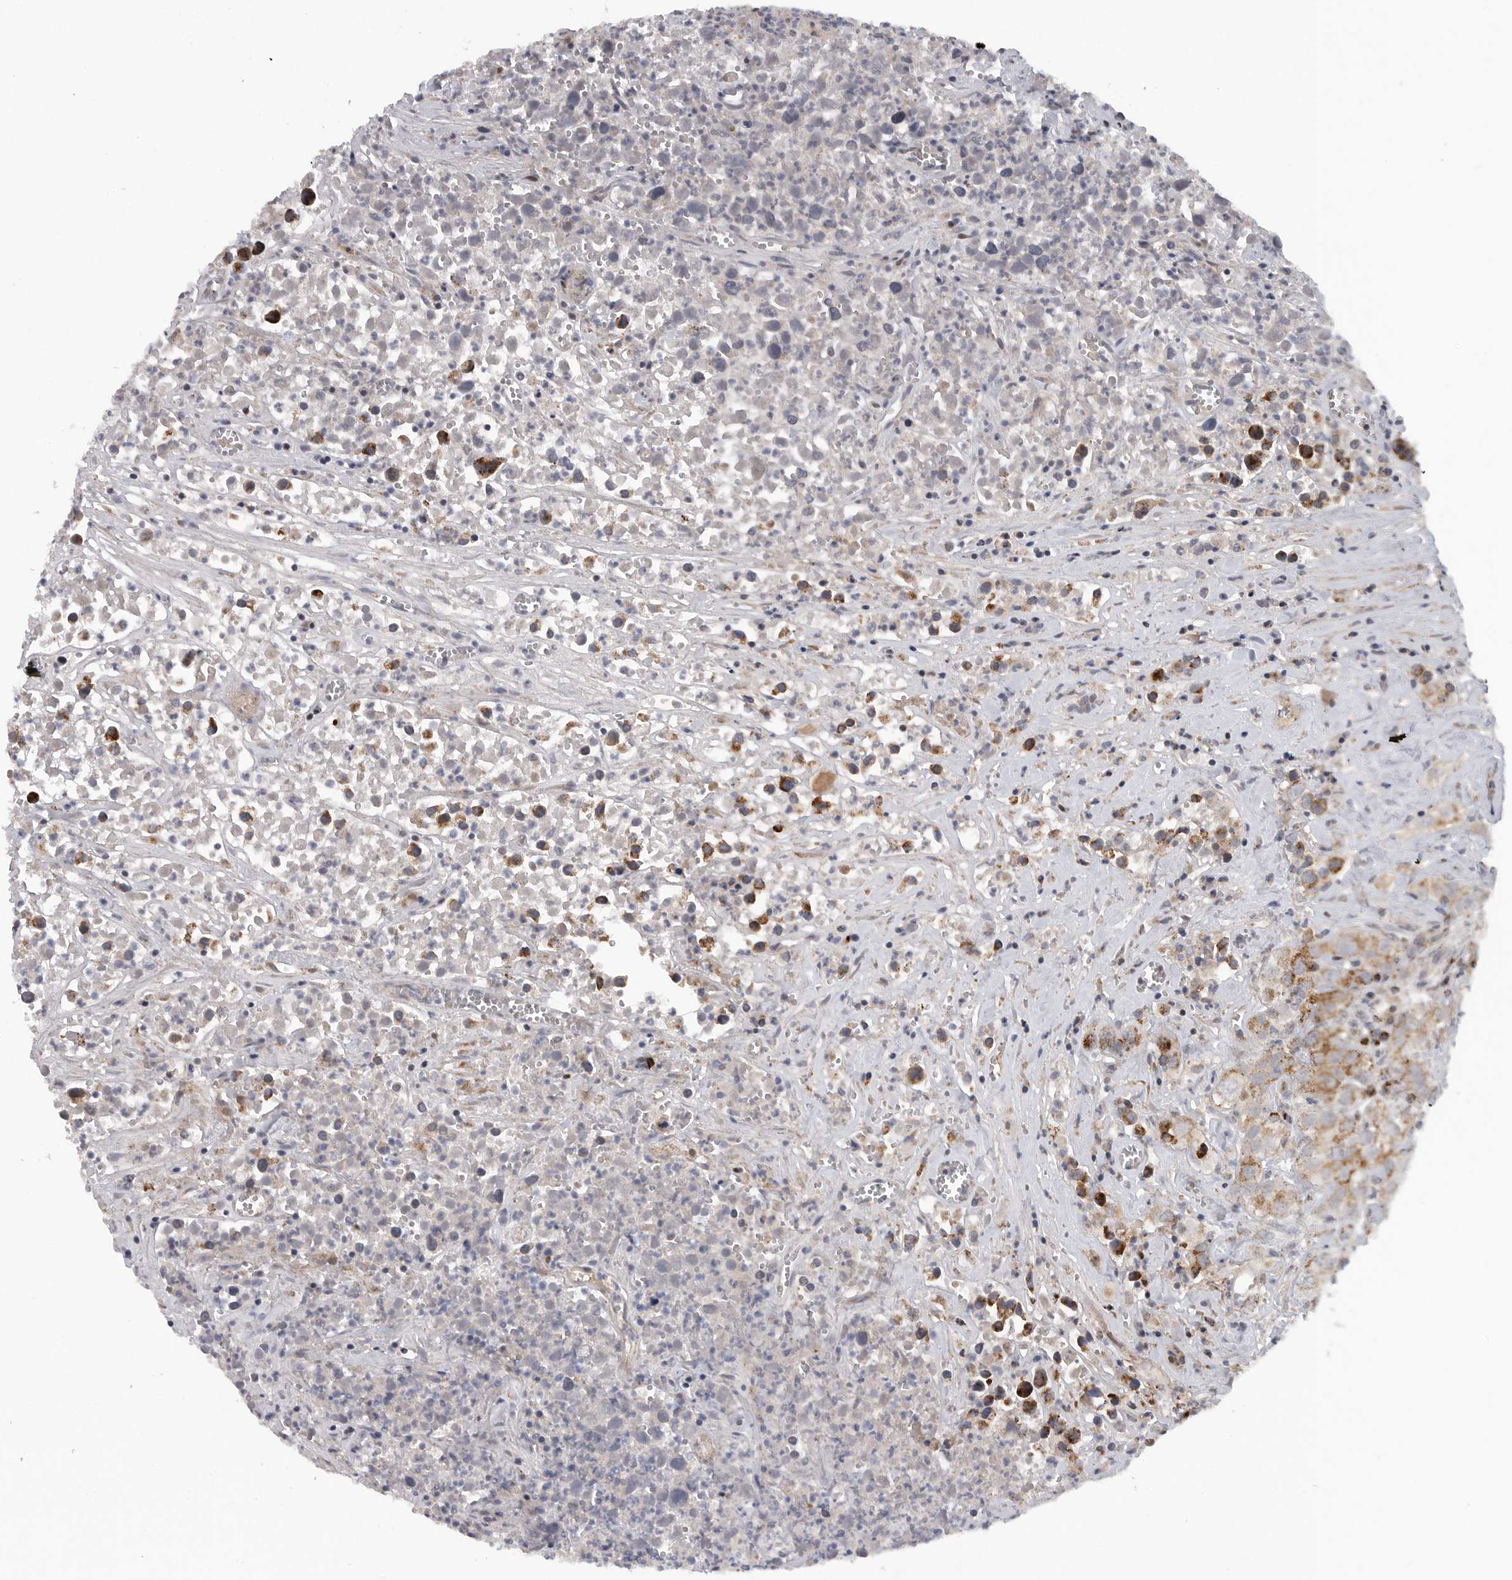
{"staining": {"intensity": "negative", "quantity": "none", "location": "none"}, "tissue": "testis cancer", "cell_type": "Tumor cells", "image_type": "cancer", "snomed": [{"axis": "morphology", "description": "Seminoma, NOS"}, {"axis": "morphology", "description": "Carcinoma, Embryonal, NOS"}, {"axis": "topography", "description": "Testis"}], "caption": "Immunohistochemical staining of human testis cancer (seminoma) shows no significant staining in tumor cells. (DAB (3,3'-diaminobenzidine) IHC with hematoxylin counter stain).", "gene": "TMPRSS11F", "patient": {"sex": "male", "age": 43}}